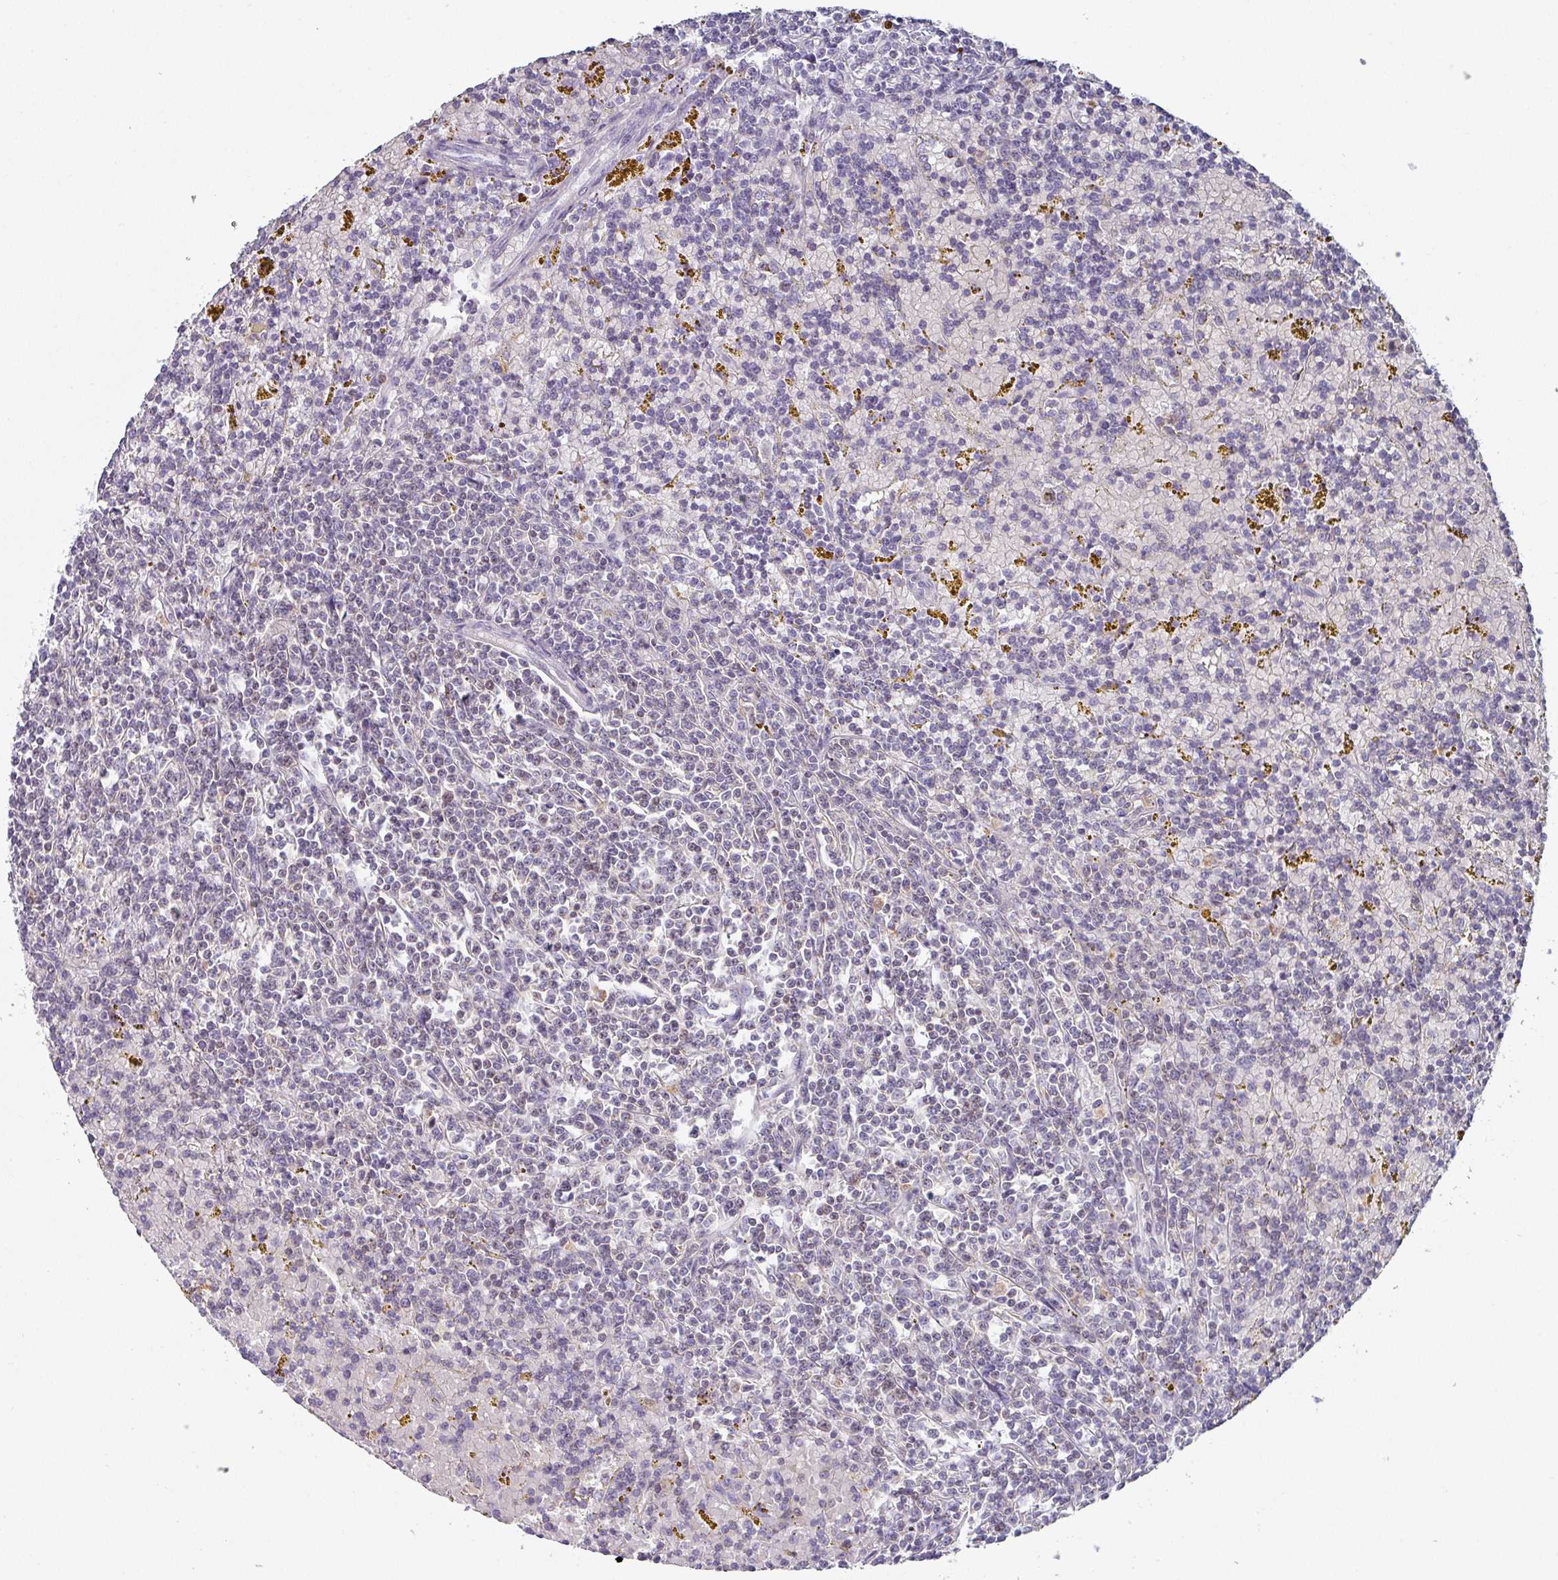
{"staining": {"intensity": "negative", "quantity": "none", "location": "none"}, "tissue": "lymphoma", "cell_type": "Tumor cells", "image_type": "cancer", "snomed": [{"axis": "morphology", "description": "Malignant lymphoma, non-Hodgkin's type, Low grade"}, {"axis": "topography", "description": "Spleen"}, {"axis": "topography", "description": "Lymph node"}], "caption": "An immunohistochemistry micrograph of lymphoma is shown. There is no staining in tumor cells of lymphoma.", "gene": "DCAF12L2", "patient": {"sex": "female", "age": 66}}